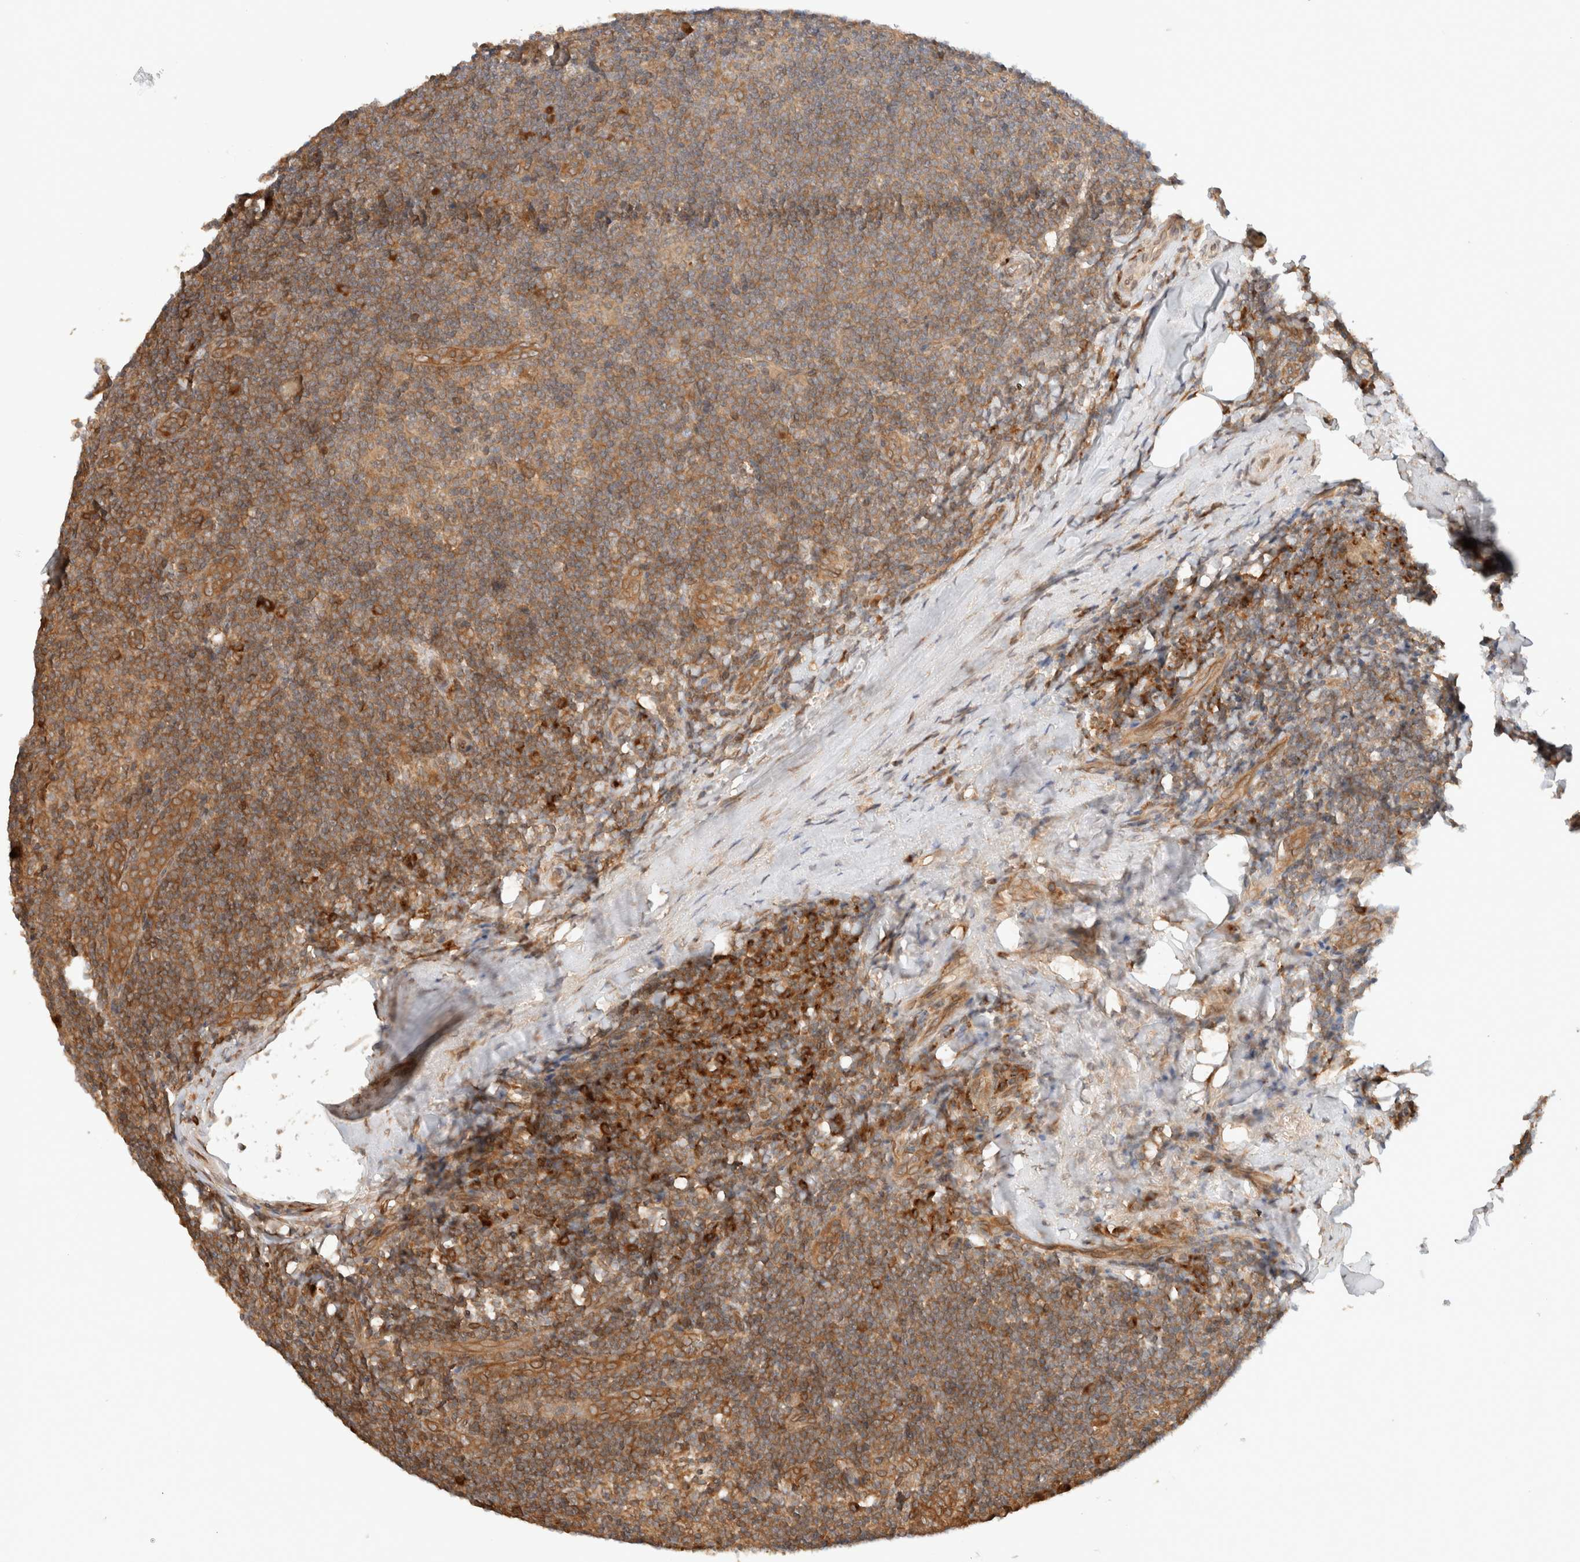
{"staining": {"intensity": "moderate", "quantity": ">75%", "location": "cytoplasmic/membranous"}, "tissue": "tonsil", "cell_type": "Germinal center cells", "image_type": "normal", "snomed": [{"axis": "morphology", "description": "Normal tissue, NOS"}, {"axis": "topography", "description": "Tonsil"}], "caption": "Brown immunohistochemical staining in unremarkable tonsil exhibits moderate cytoplasmic/membranous staining in about >75% of germinal center cells.", "gene": "ARFGEF2", "patient": {"sex": "male", "age": 37}}